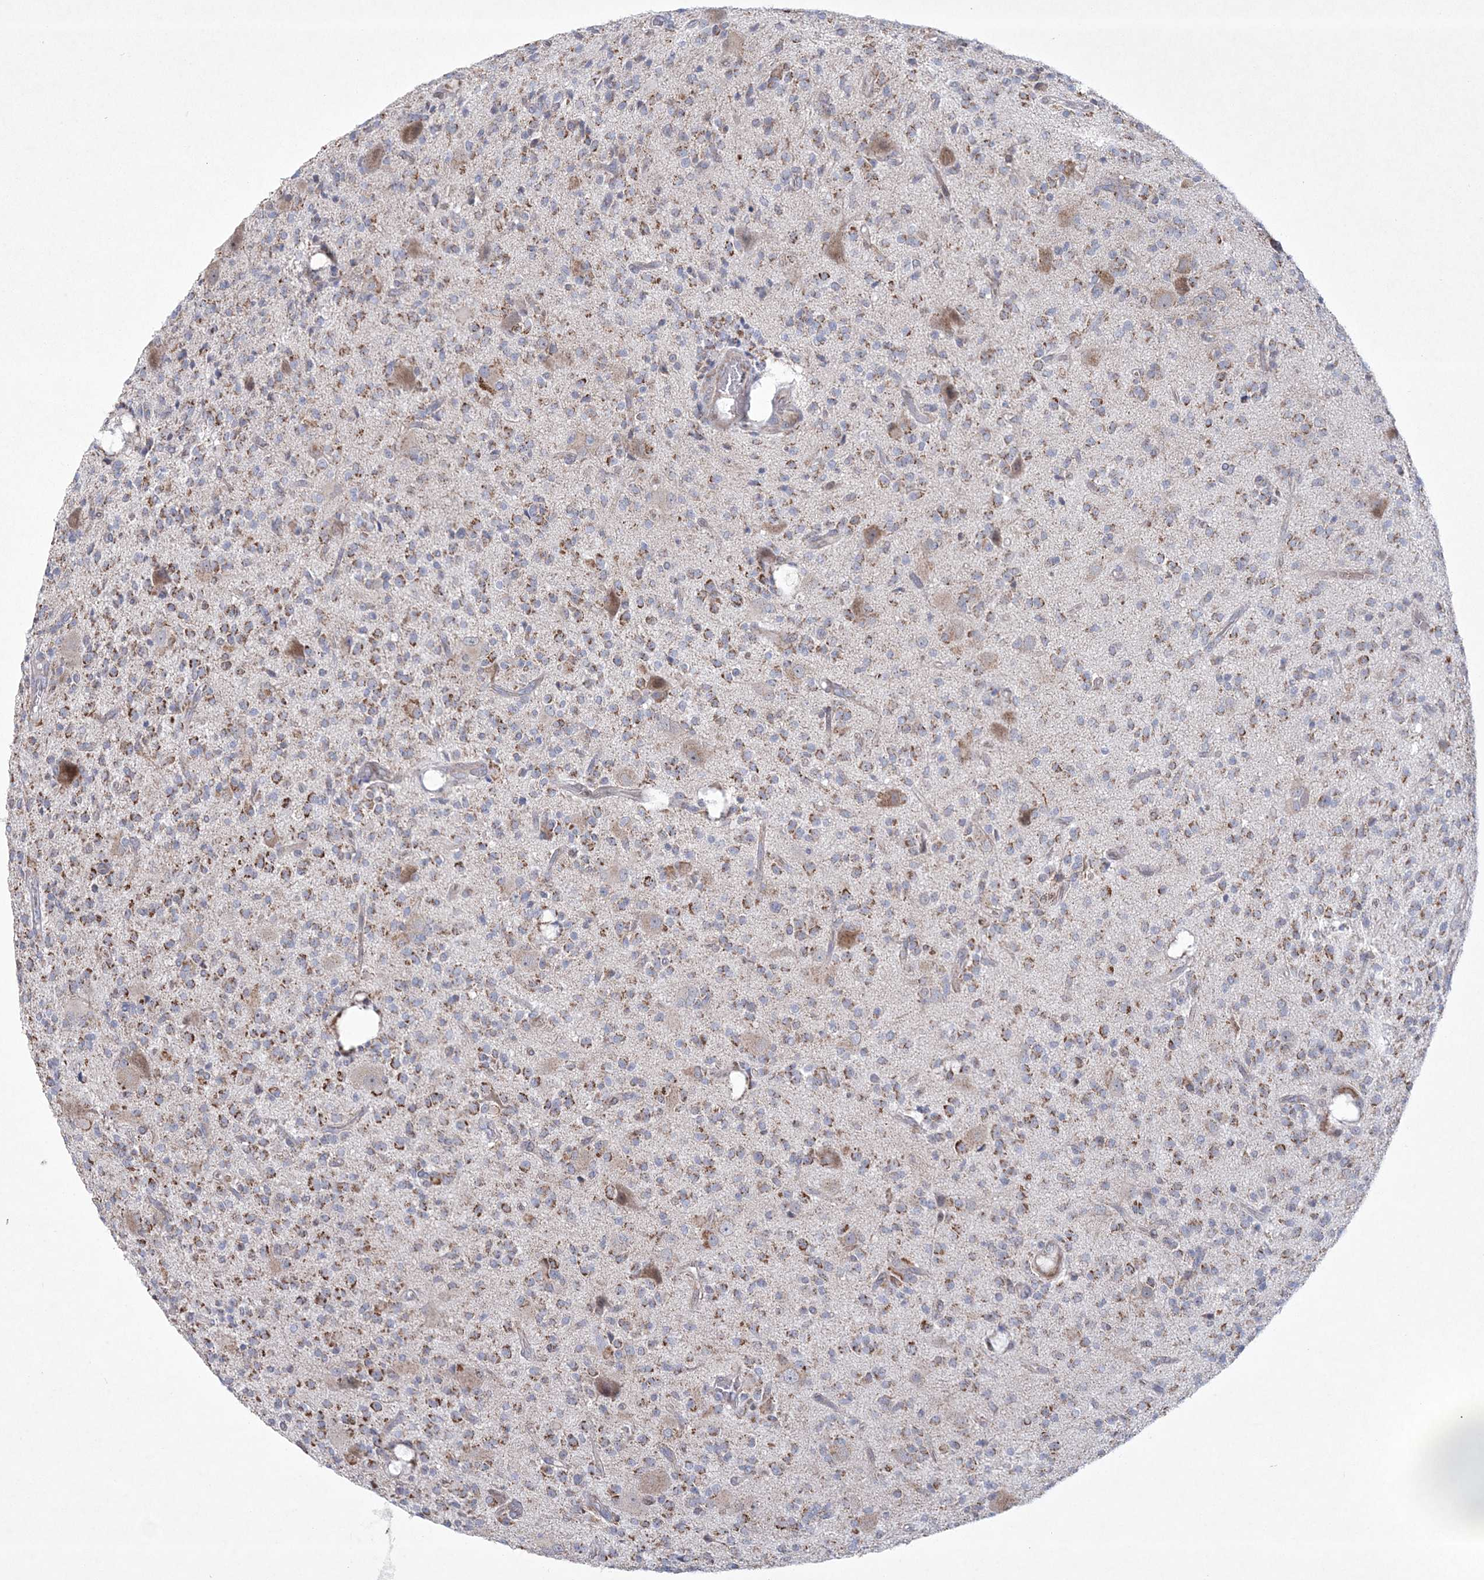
{"staining": {"intensity": "moderate", "quantity": ">75%", "location": "cytoplasmic/membranous"}, "tissue": "glioma", "cell_type": "Tumor cells", "image_type": "cancer", "snomed": [{"axis": "morphology", "description": "Glioma, malignant, High grade"}, {"axis": "topography", "description": "Brain"}], "caption": "Moderate cytoplasmic/membranous protein positivity is identified in approximately >75% of tumor cells in glioma.", "gene": "CES4A", "patient": {"sex": "male", "age": 34}}